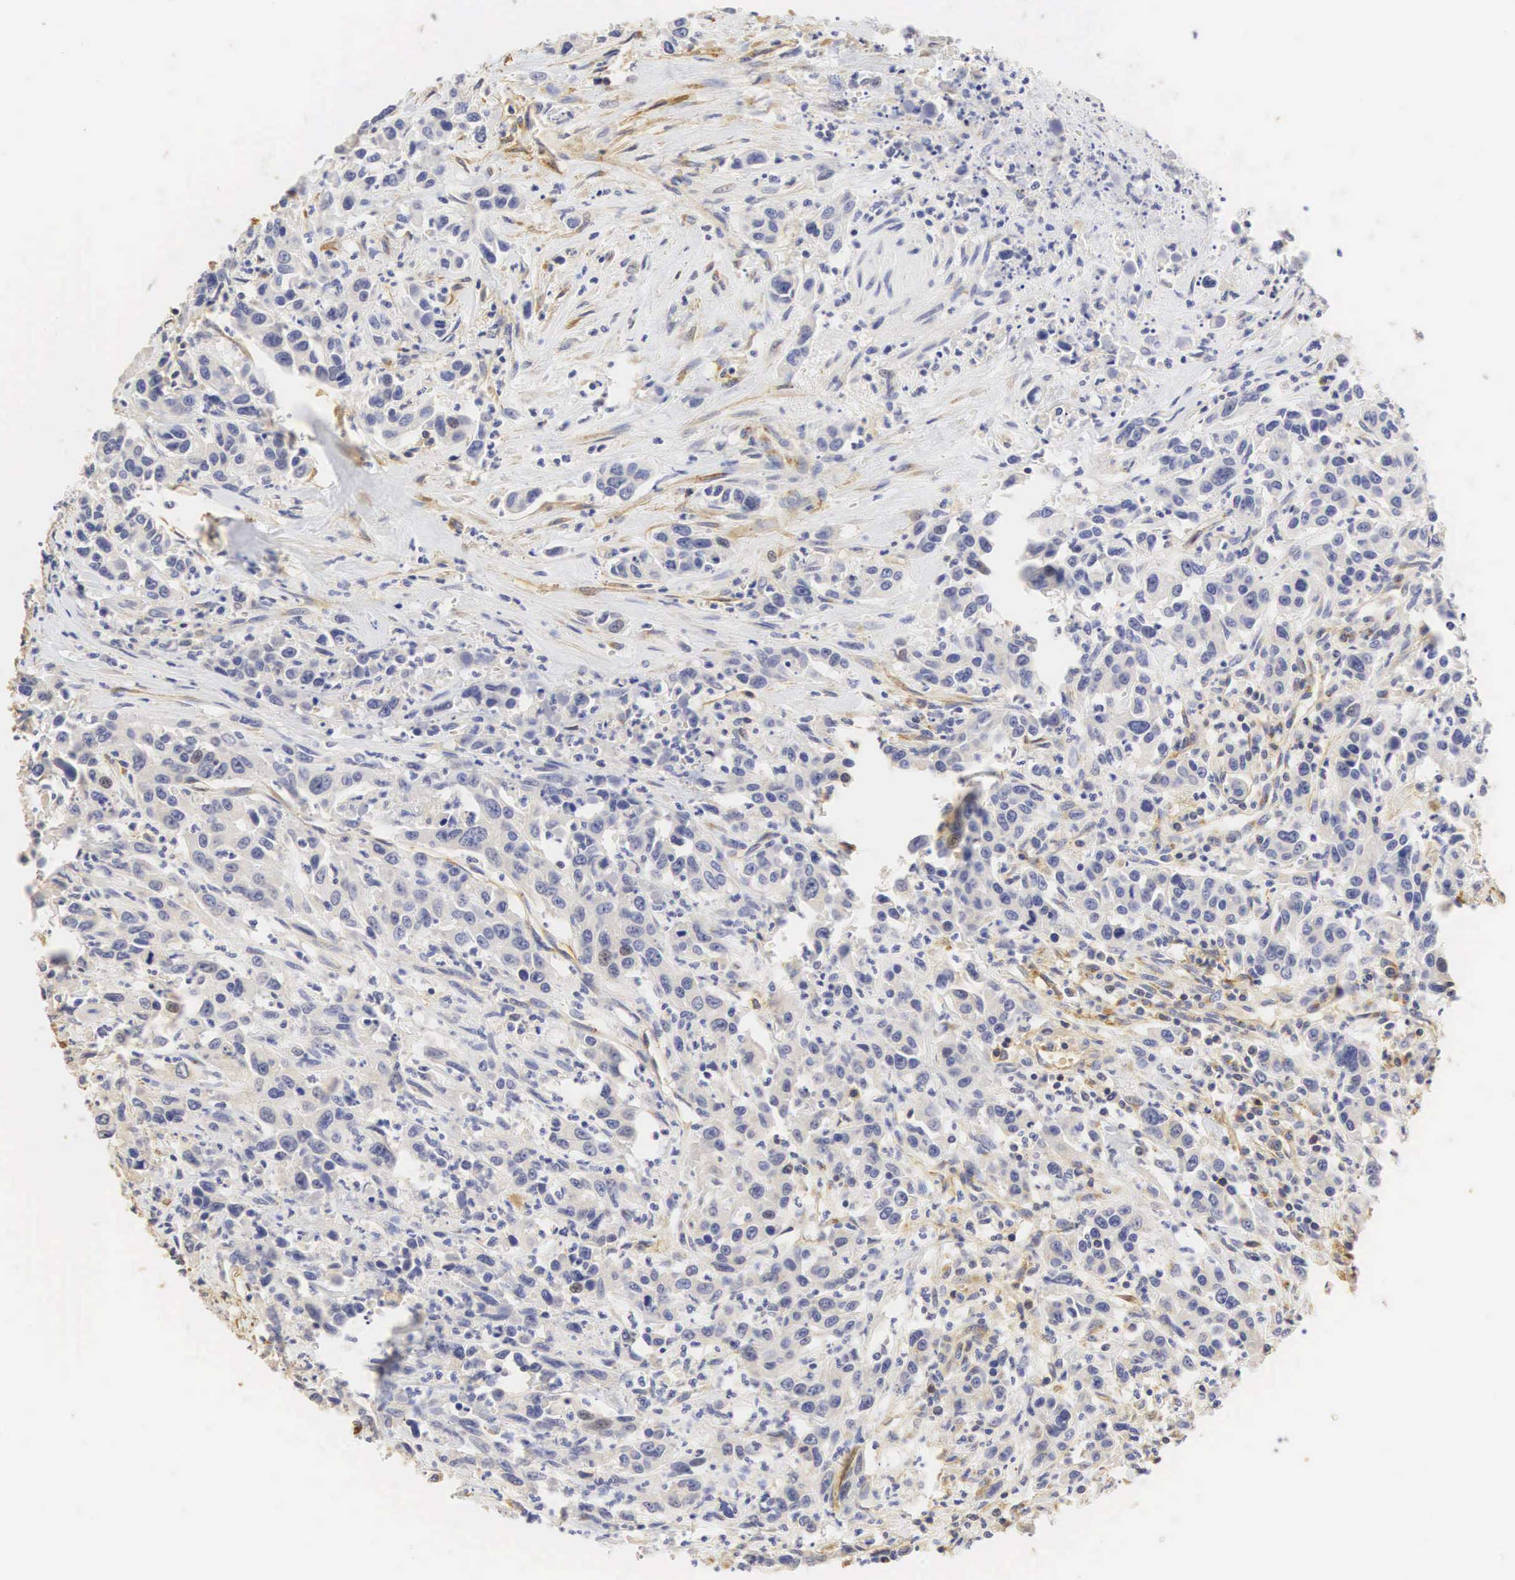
{"staining": {"intensity": "negative", "quantity": "none", "location": "none"}, "tissue": "urothelial cancer", "cell_type": "Tumor cells", "image_type": "cancer", "snomed": [{"axis": "morphology", "description": "Urothelial carcinoma, High grade"}, {"axis": "topography", "description": "Urinary bladder"}], "caption": "This is an immunohistochemistry micrograph of human urothelial carcinoma (high-grade). There is no positivity in tumor cells.", "gene": "CD99", "patient": {"sex": "male", "age": 86}}